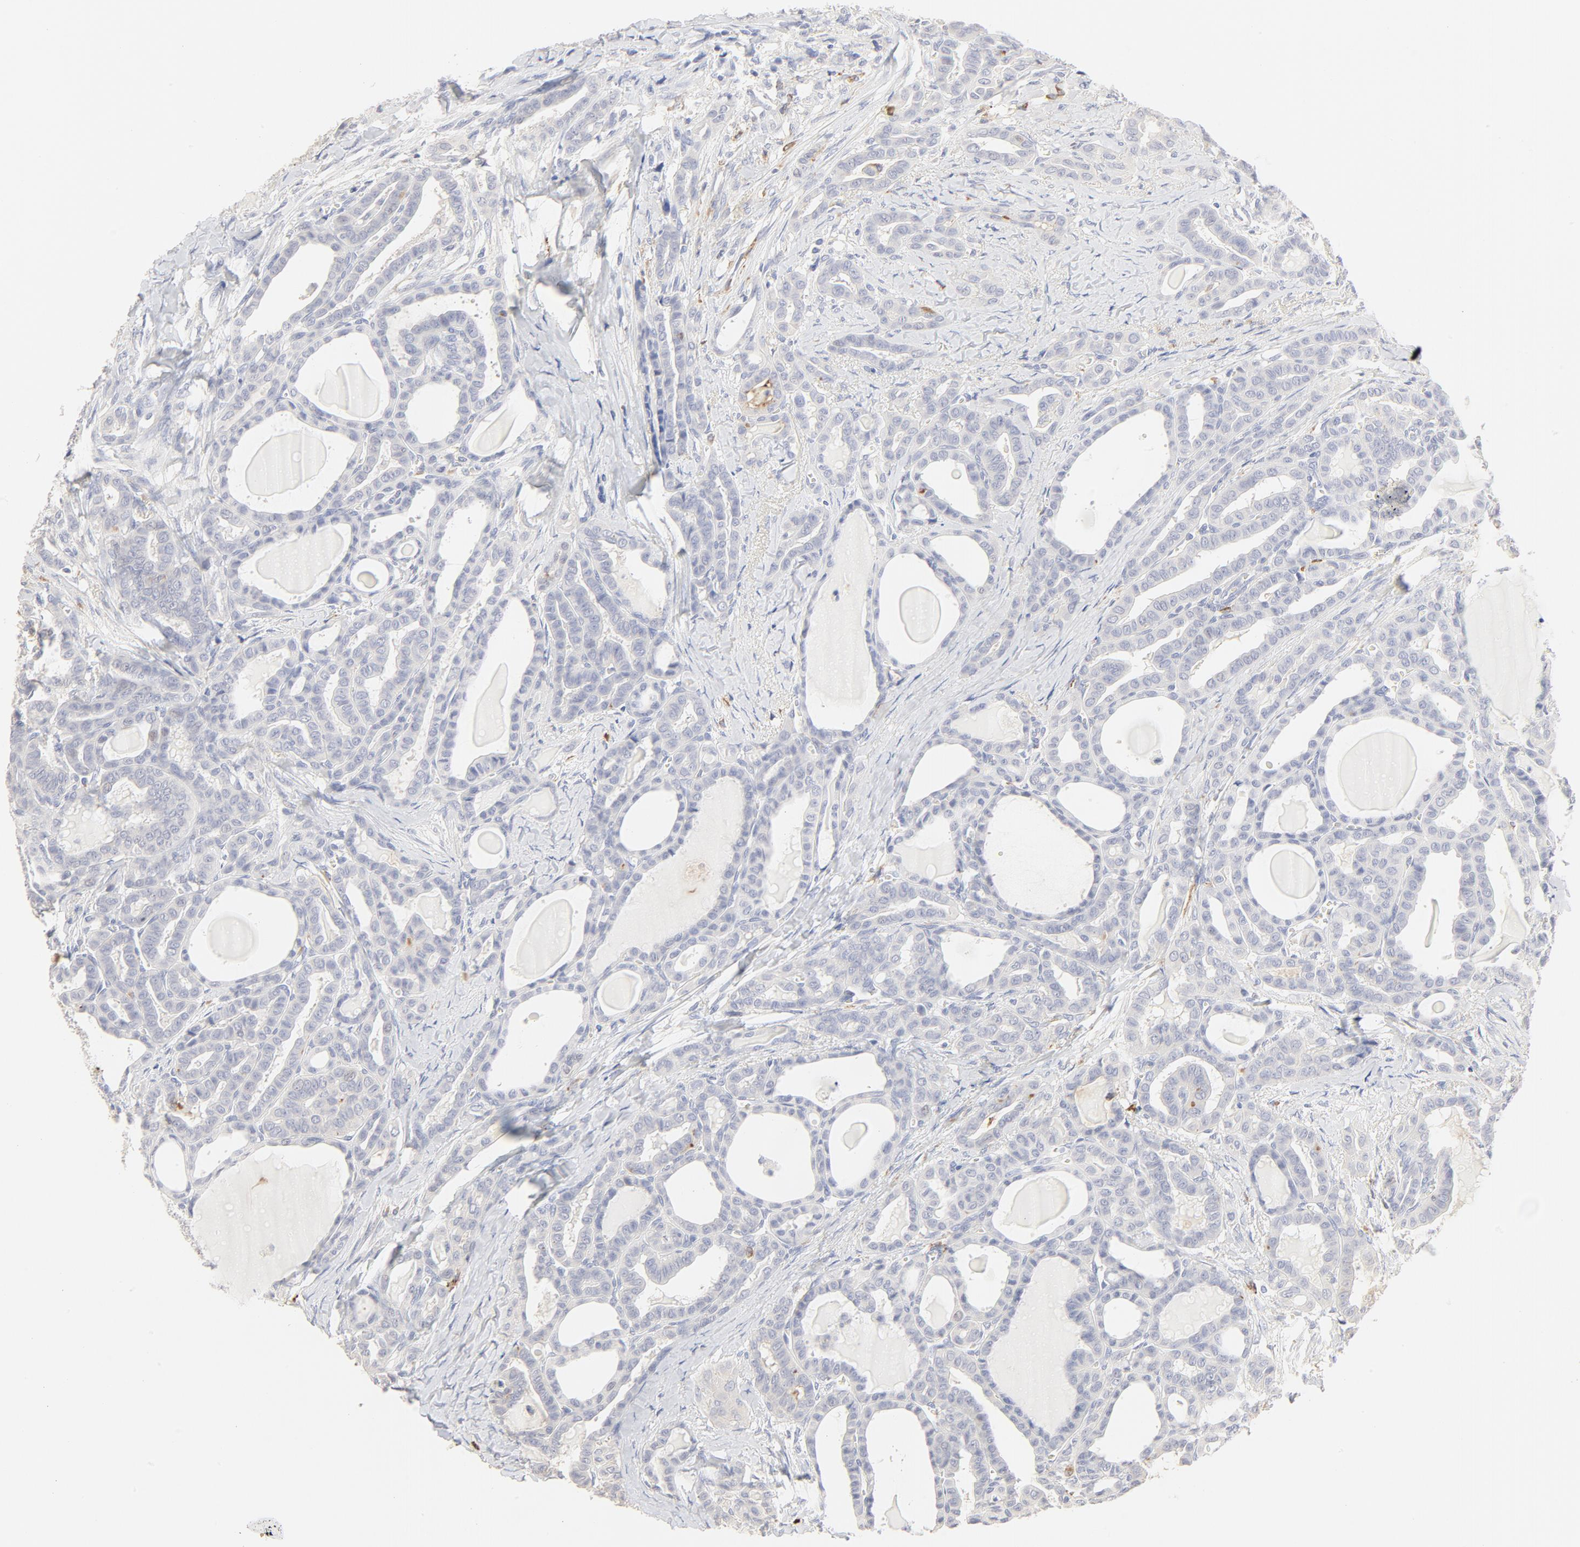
{"staining": {"intensity": "negative", "quantity": "none", "location": "none"}, "tissue": "thyroid cancer", "cell_type": "Tumor cells", "image_type": "cancer", "snomed": [{"axis": "morphology", "description": "Carcinoma, NOS"}, {"axis": "topography", "description": "Thyroid gland"}], "caption": "Immunohistochemistry (IHC) micrograph of human carcinoma (thyroid) stained for a protein (brown), which exhibits no staining in tumor cells. The staining was performed using DAB to visualize the protein expression in brown, while the nuclei were stained in blue with hematoxylin (Magnification: 20x).", "gene": "FCGBP", "patient": {"sex": "female", "age": 91}}